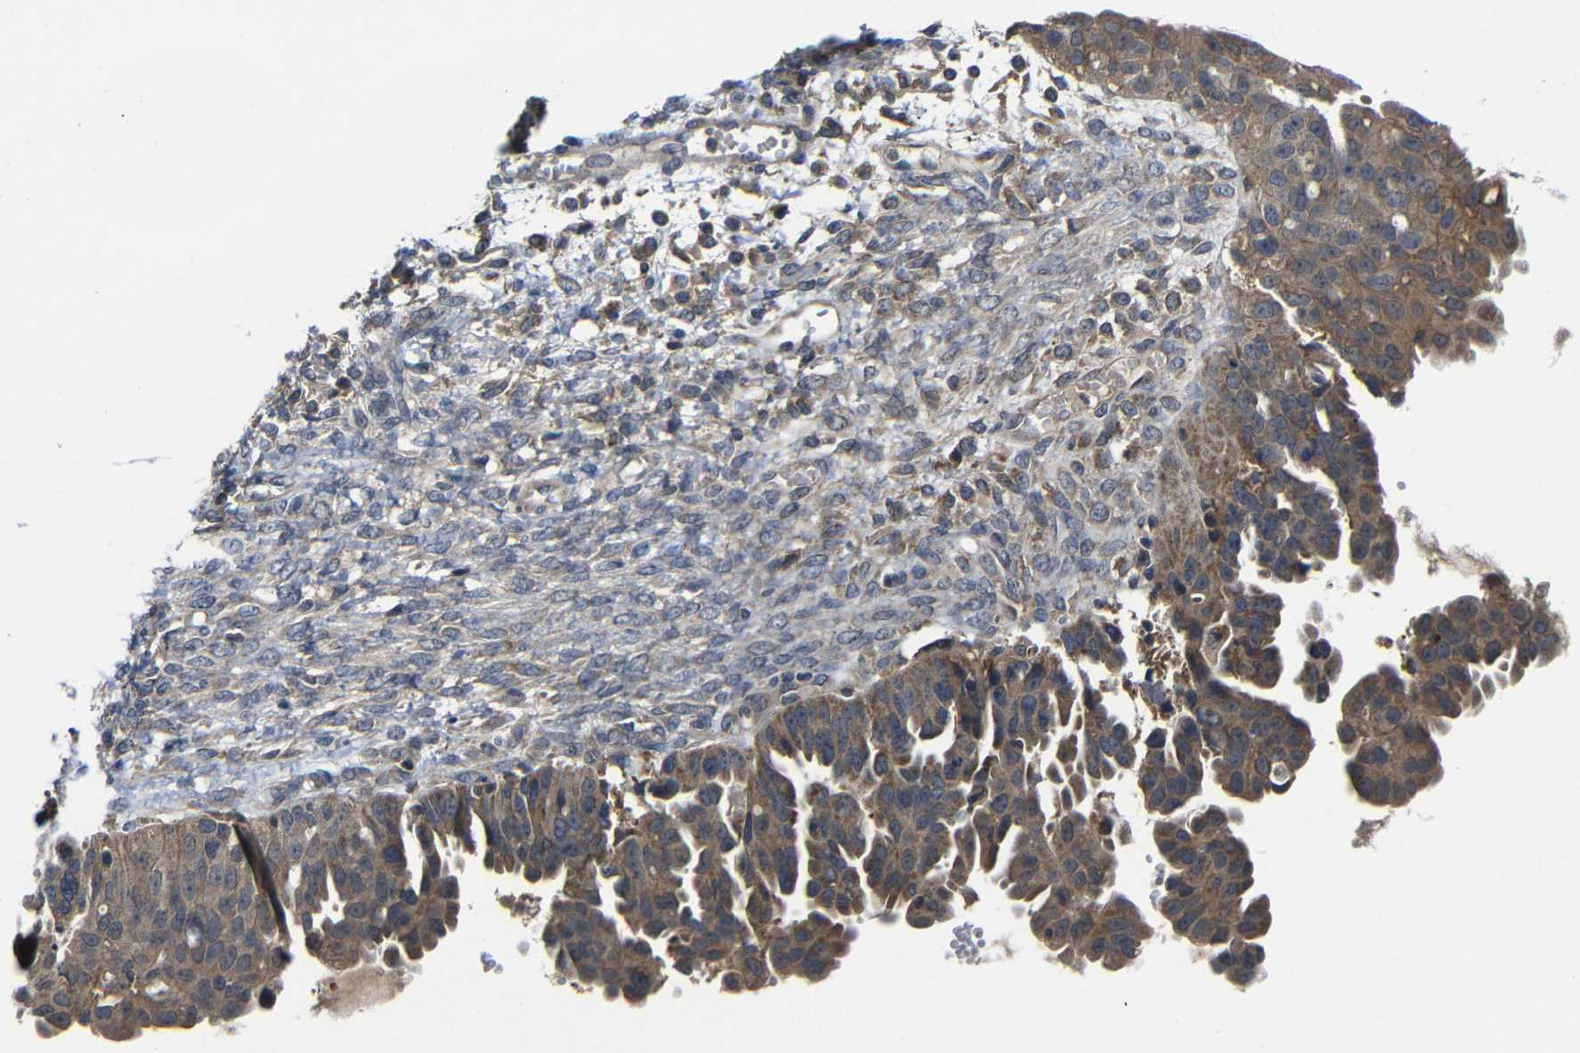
{"staining": {"intensity": "moderate", "quantity": ">75%", "location": "cytoplasmic/membranous"}, "tissue": "ovarian cancer", "cell_type": "Tumor cells", "image_type": "cancer", "snomed": [{"axis": "morphology", "description": "Cystadenocarcinoma, serous, NOS"}, {"axis": "topography", "description": "Ovary"}], "caption": "Immunohistochemical staining of human ovarian serous cystadenocarcinoma reveals moderate cytoplasmic/membranous protein expression in approximately >75% of tumor cells.", "gene": "LPAR5", "patient": {"sex": "female", "age": 58}}